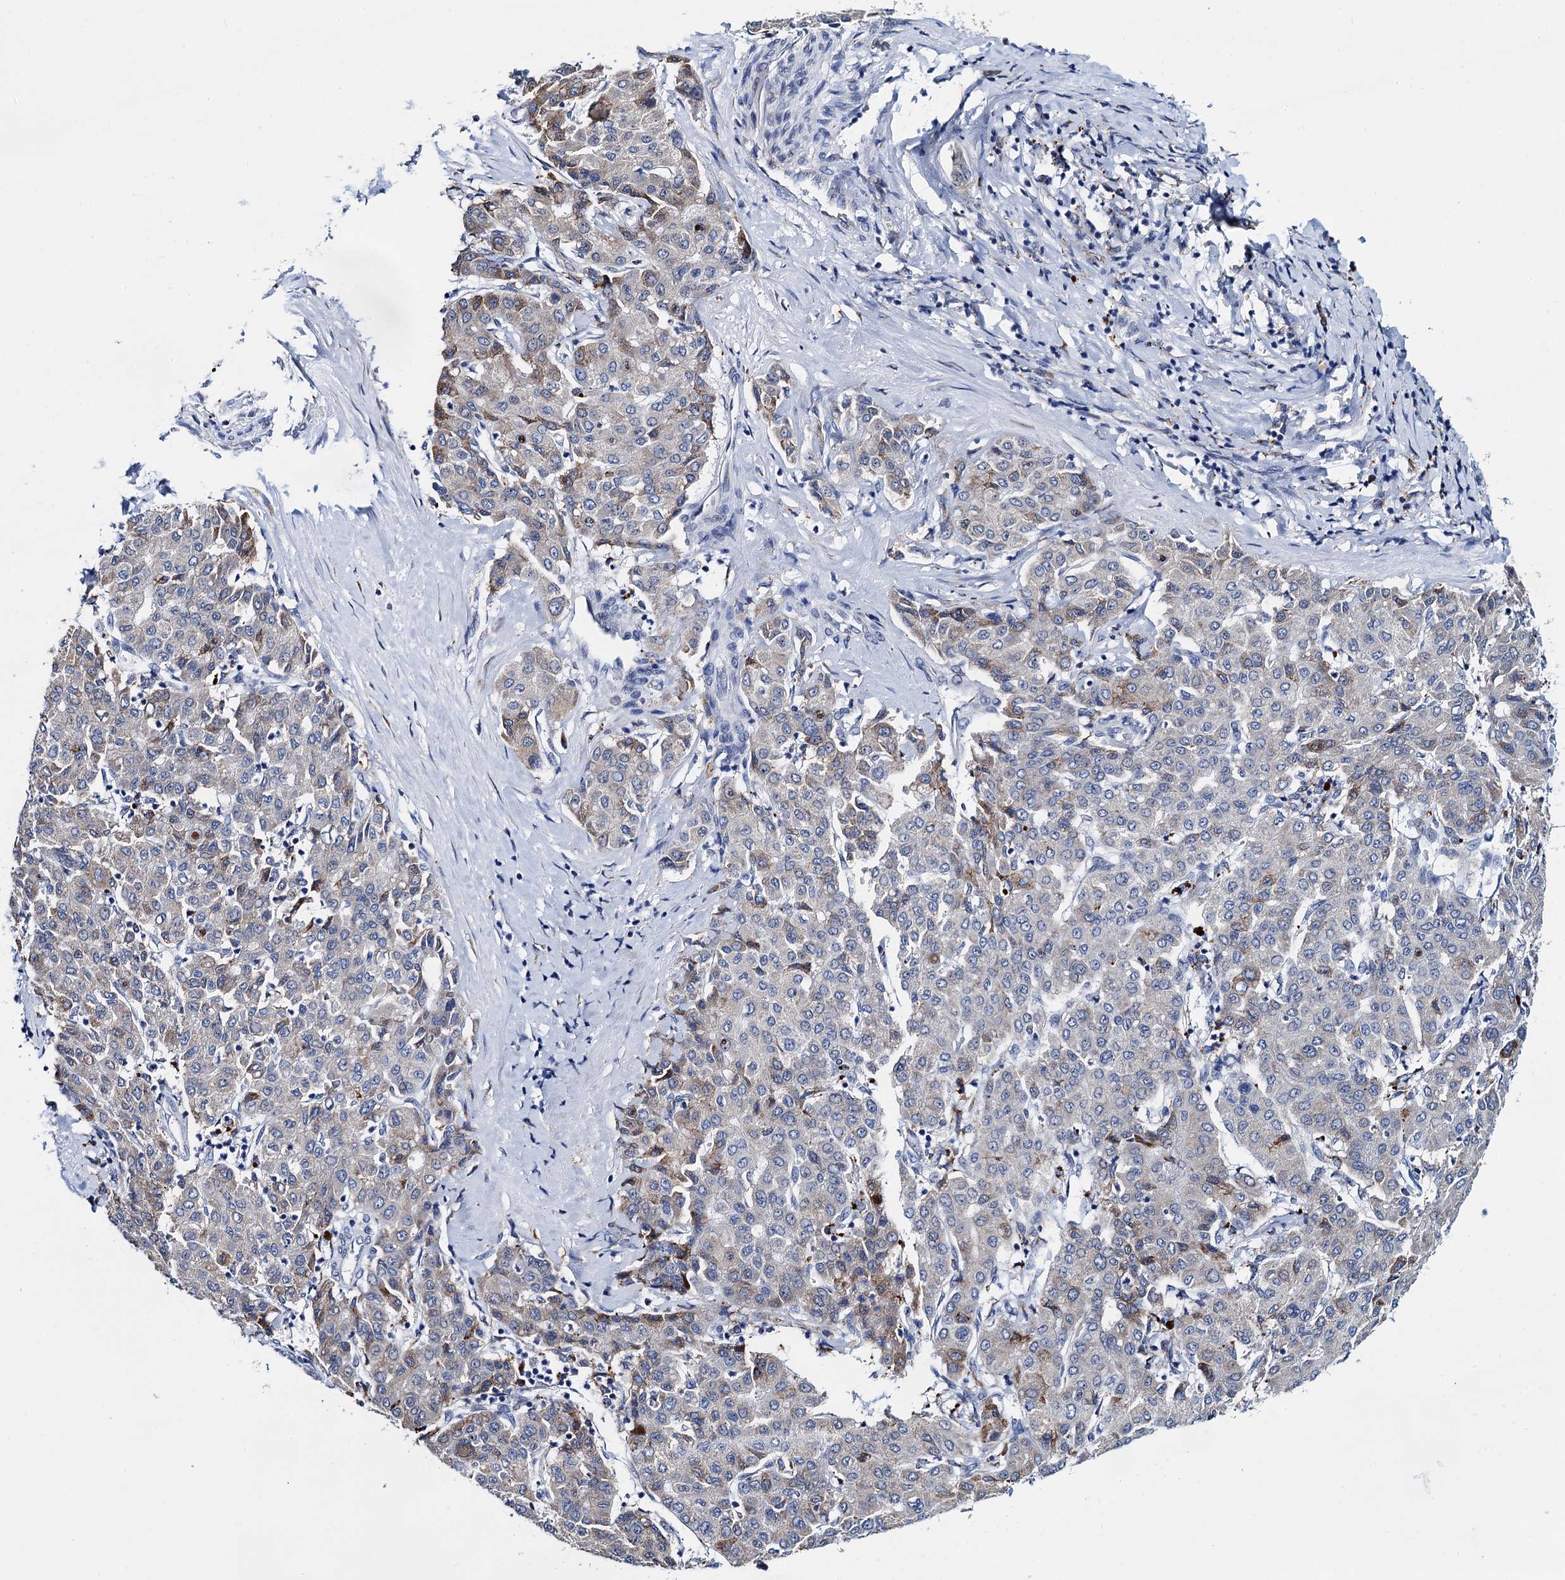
{"staining": {"intensity": "weak", "quantity": "<25%", "location": "cytoplasmic/membranous"}, "tissue": "liver cancer", "cell_type": "Tumor cells", "image_type": "cancer", "snomed": [{"axis": "morphology", "description": "Carcinoma, Hepatocellular, NOS"}, {"axis": "topography", "description": "Liver"}], "caption": "A micrograph of hepatocellular carcinoma (liver) stained for a protein shows no brown staining in tumor cells.", "gene": "SLC7A10", "patient": {"sex": "male", "age": 65}}